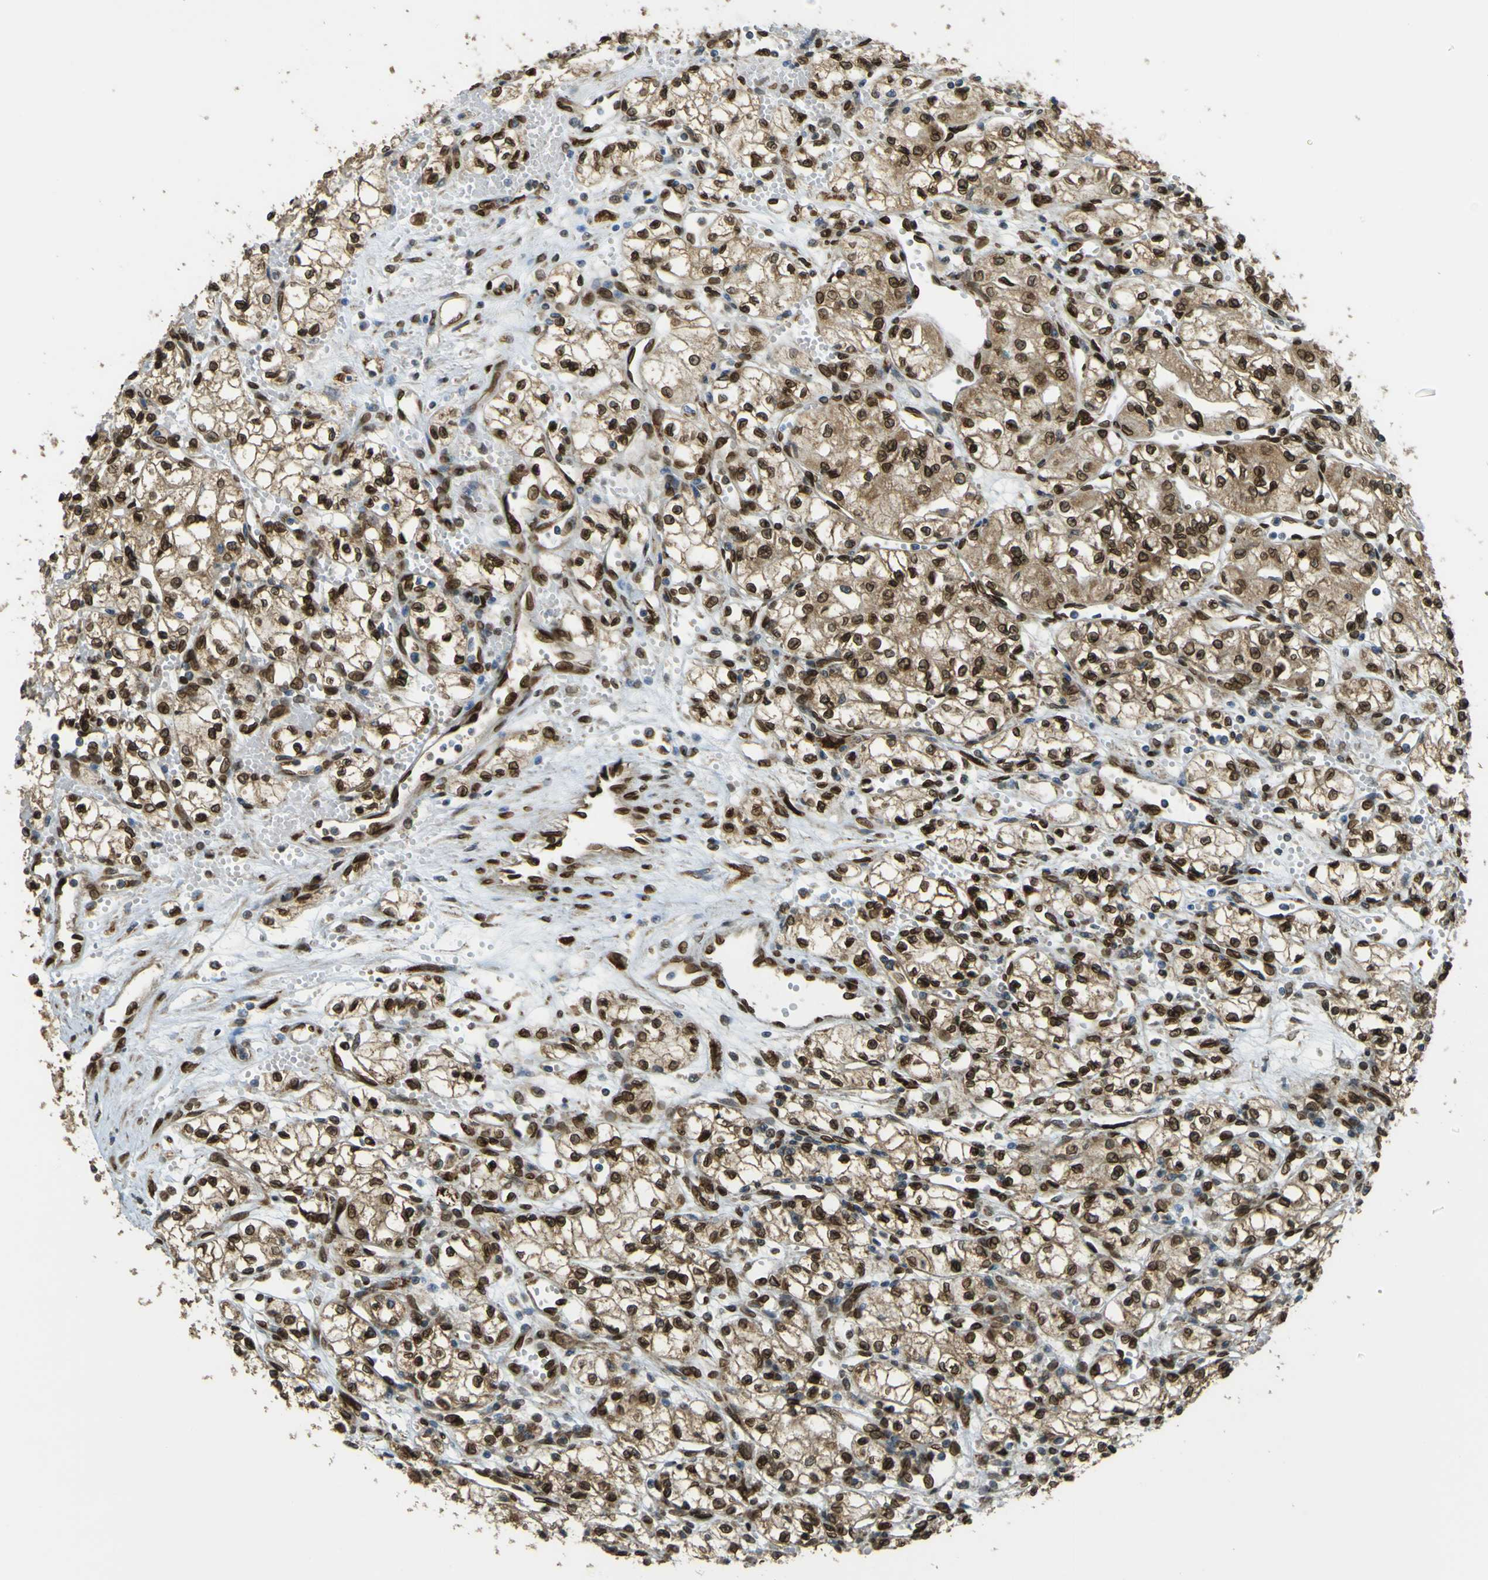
{"staining": {"intensity": "strong", "quantity": ">75%", "location": "cytoplasmic/membranous,nuclear"}, "tissue": "renal cancer", "cell_type": "Tumor cells", "image_type": "cancer", "snomed": [{"axis": "morphology", "description": "Normal tissue, NOS"}, {"axis": "morphology", "description": "Adenocarcinoma, NOS"}, {"axis": "topography", "description": "Kidney"}], "caption": "A brown stain shows strong cytoplasmic/membranous and nuclear expression of a protein in adenocarcinoma (renal) tumor cells.", "gene": "GALNT1", "patient": {"sex": "male", "age": 59}}